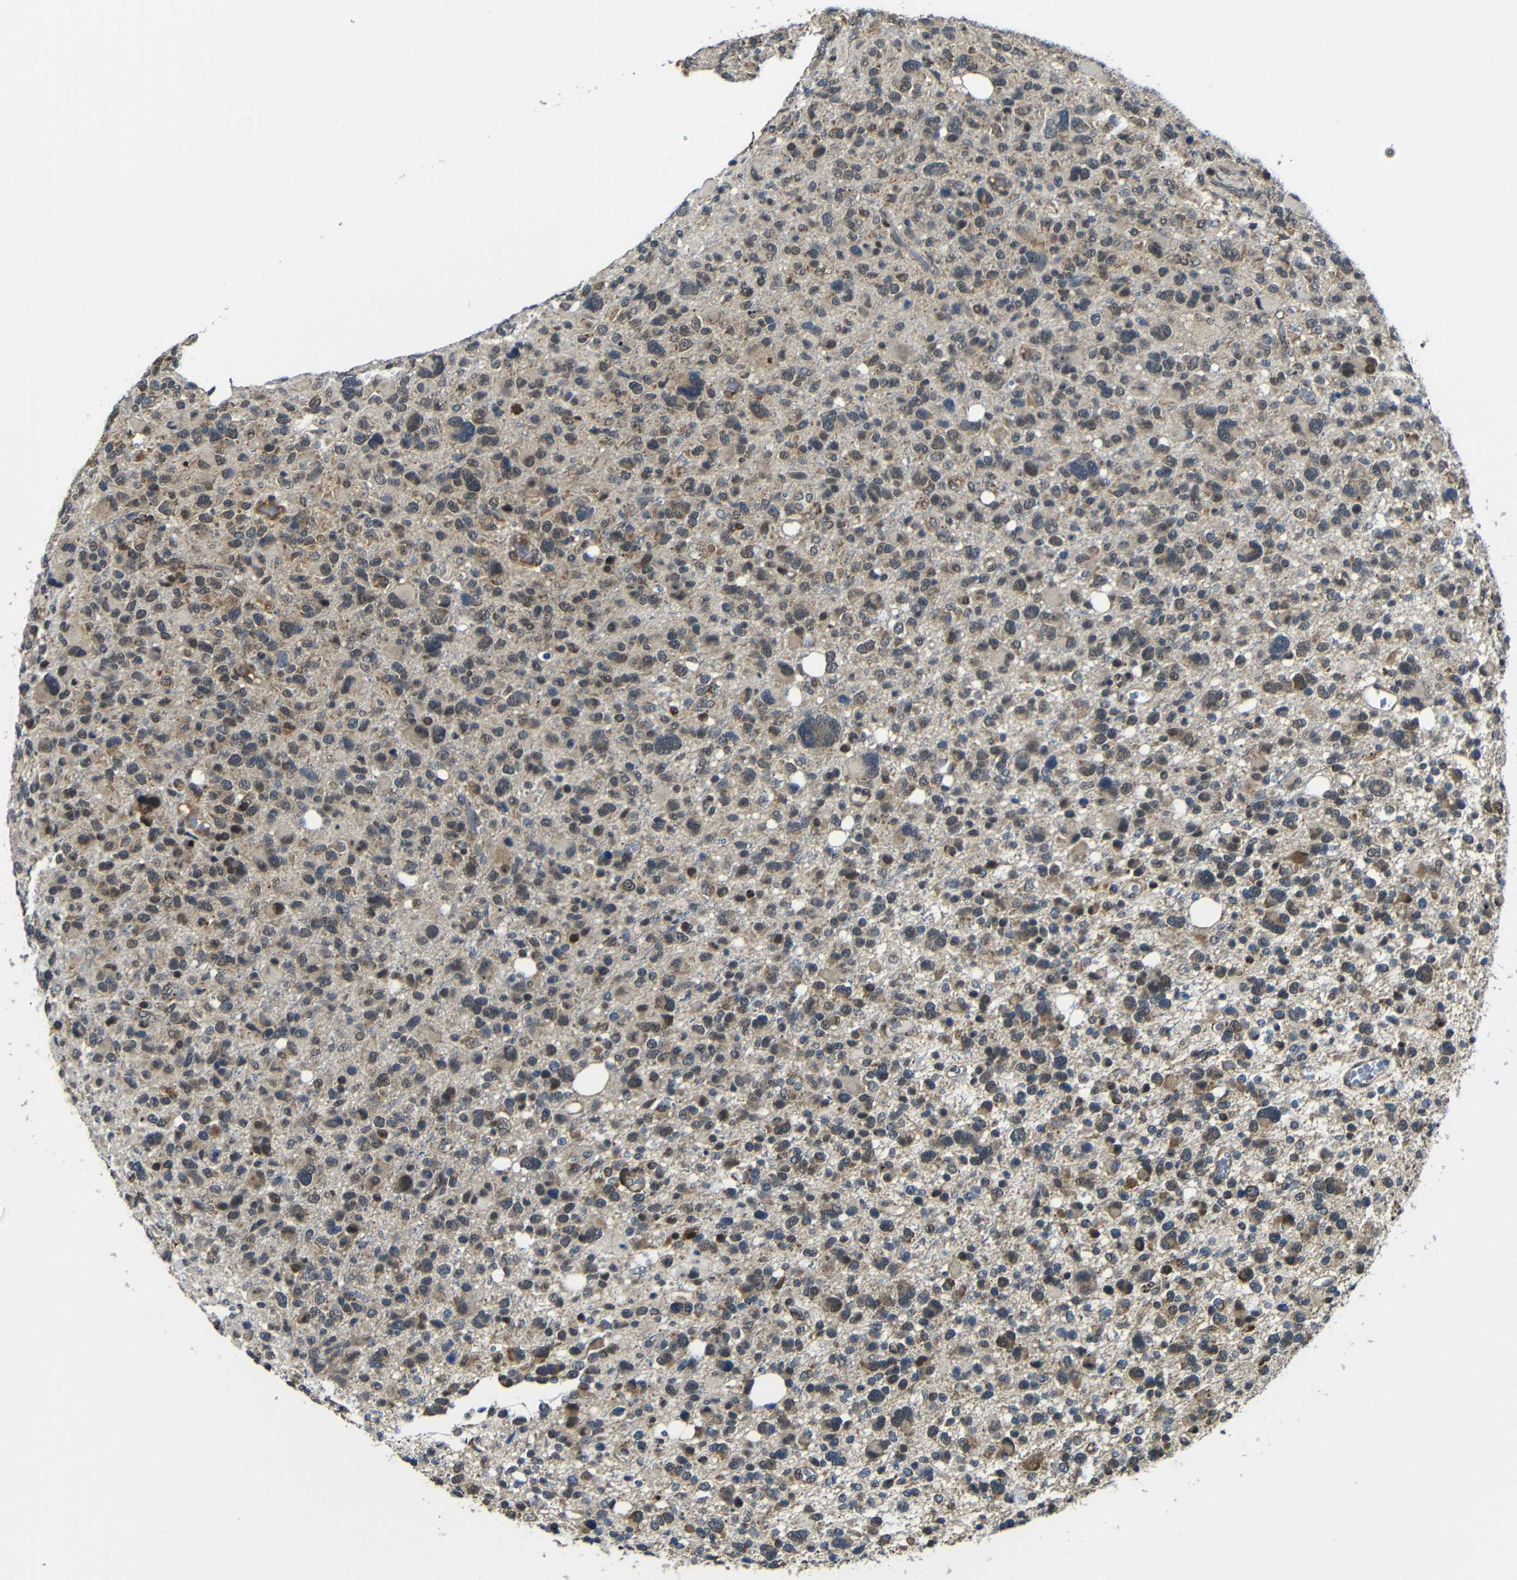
{"staining": {"intensity": "moderate", "quantity": "25%-75%", "location": "cytoplasmic/membranous"}, "tissue": "glioma", "cell_type": "Tumor cells", "image_type": "cancer", "snomed": [{"axis": "morphology", "description": "Glioma, malignant, High grade"}, {"axis": "topography", "description": "Brain"}], "caption": "The immunohistochemical stain shows moderate cytoplasmic/membranous positivity in tumor cells of glioma tissue.", "gene": "FAM172A", "patient": {"sex": "male", "age": 48}}